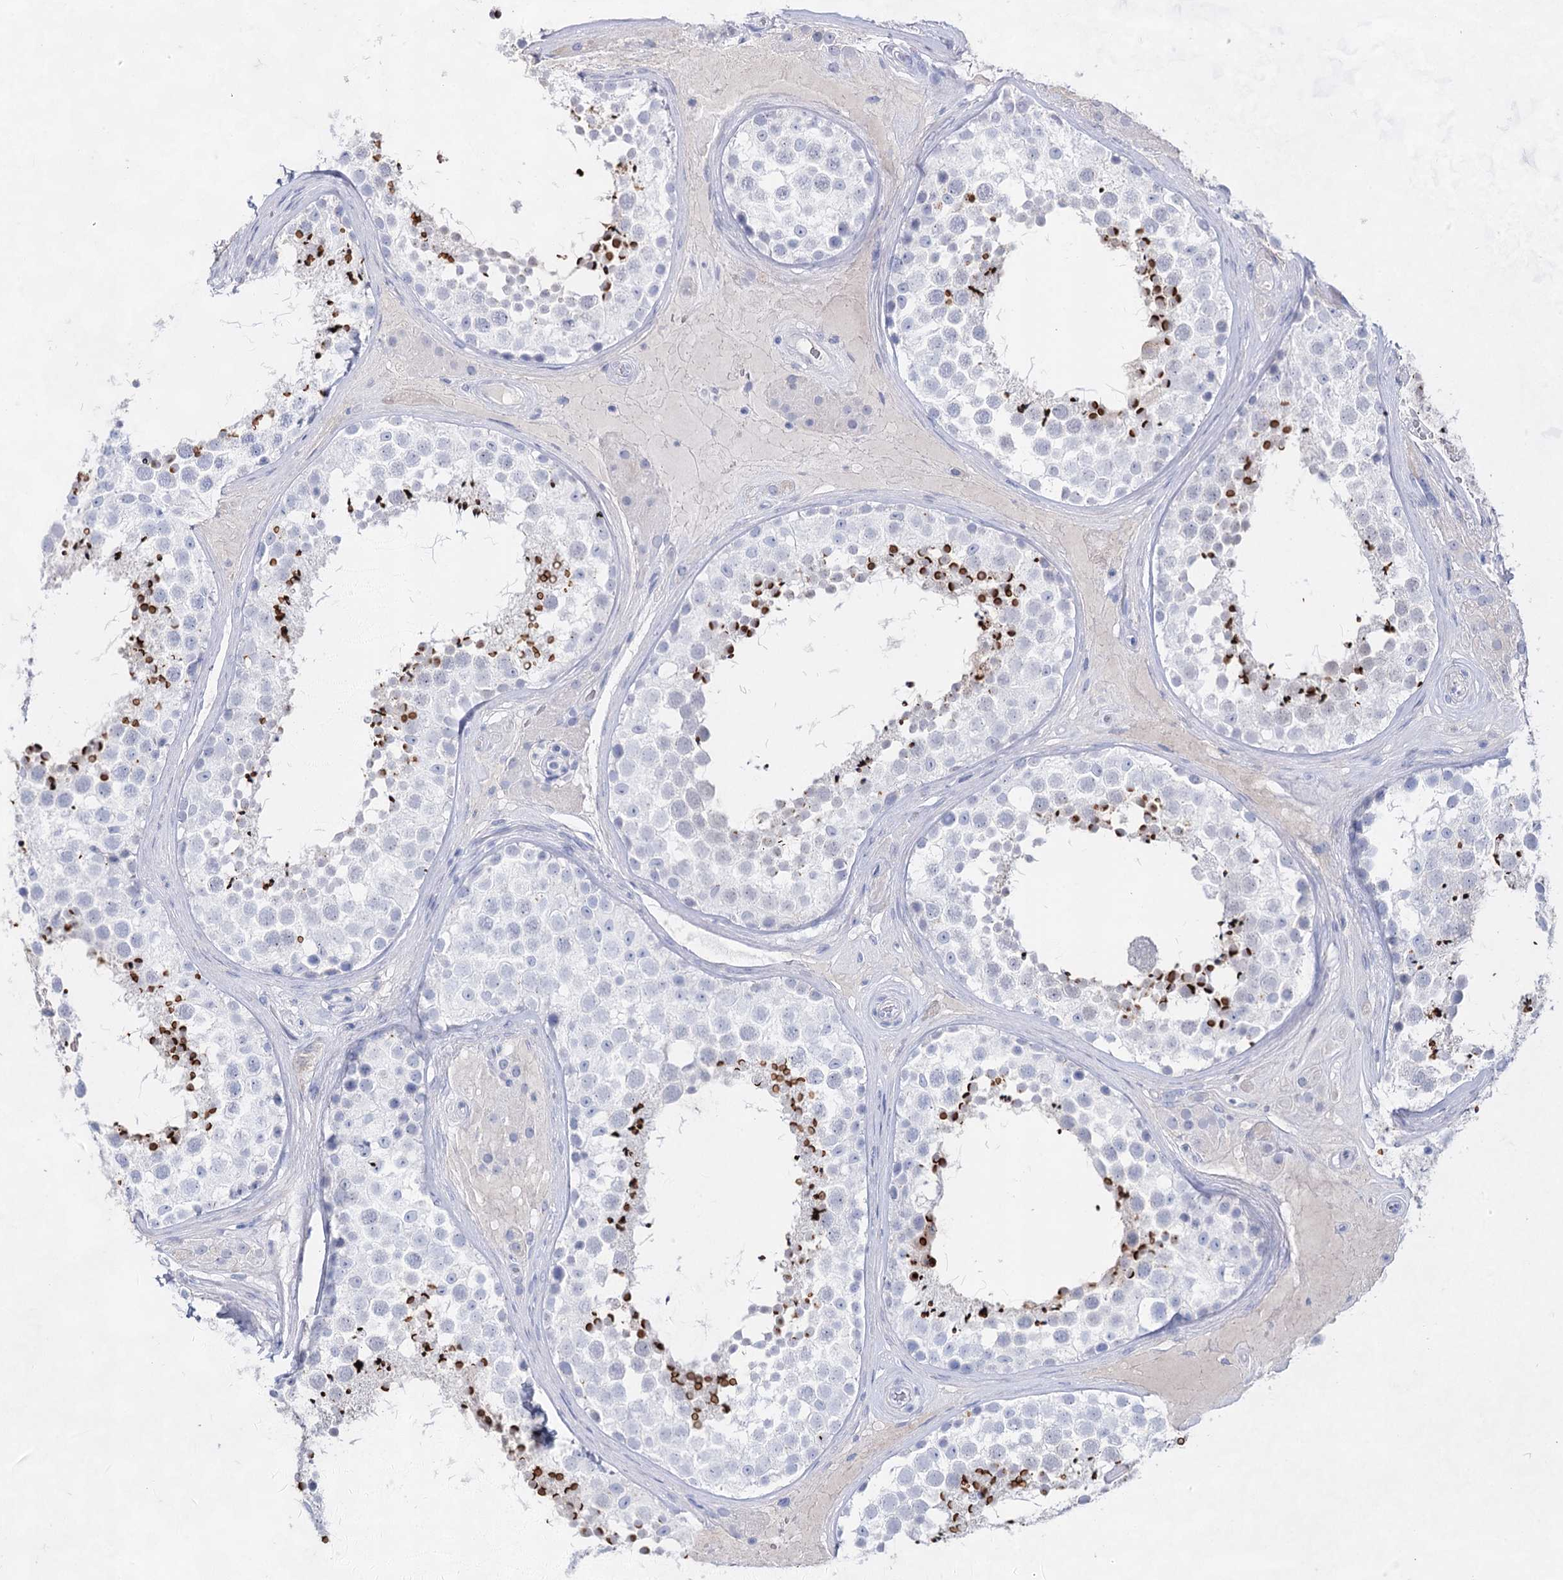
{"staining": {"intensity": "strong", "quantity": "<25%", "location": "cytoplasmic/membranous"}, "tissue": "testis", "cell_type": "Cells in seminiferous ducts", "image_type": "normal", "snomed": [{"axis": "morphology", "description": "Normal tissue, NOS"}, {"axis": "topography", "description": "Testis"}], "caption": "Cells in seminiferous ducts show medium levels of strong cytoplasmic/membranous positivity in about <25% of cells in benign human testis.", "gene": "ACRV1", "patient": {"sex": "male", "age": 46}}